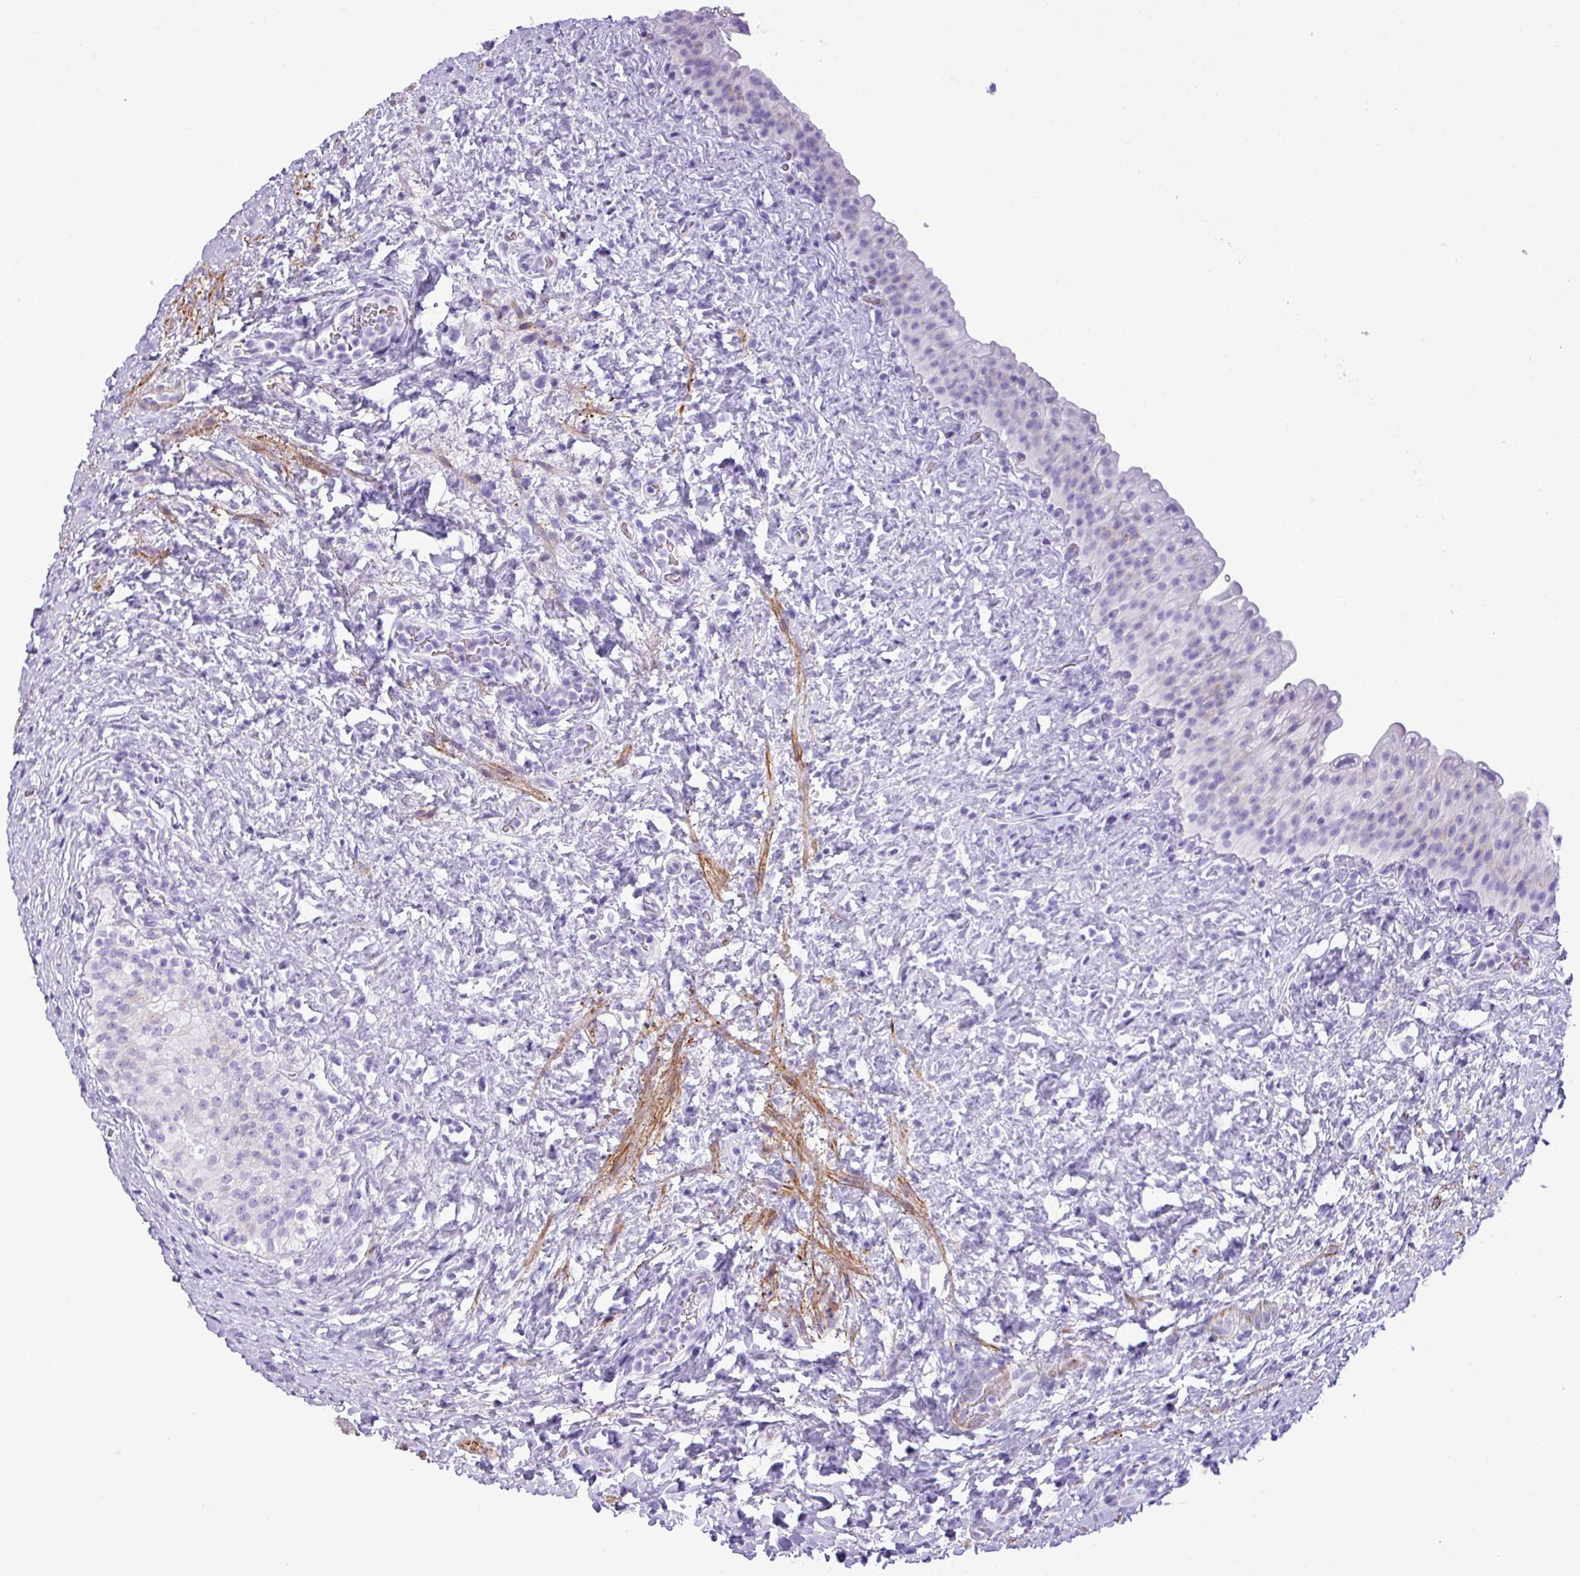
{"staining": {"intensity": "negative", "quantity": "none", "location": "none"}, "tissue": "urinary bladder", "cell_type": "Urothelial cells", "image_type": "normal", "snomed": [{"axis": "morphology", "description": "Normal tissue, NOS"}, {"axis": "topography", "description": "Urinary bladder"}], "caption": "Immunohistochemistry (IHC) photomicrograph of unremarkable urinary bladder stained for a protein (brown), which reveals no staining in urothelial cells.", "gene": "ZSCAN5A", "patient": {"sex": "female", "age": 27}}